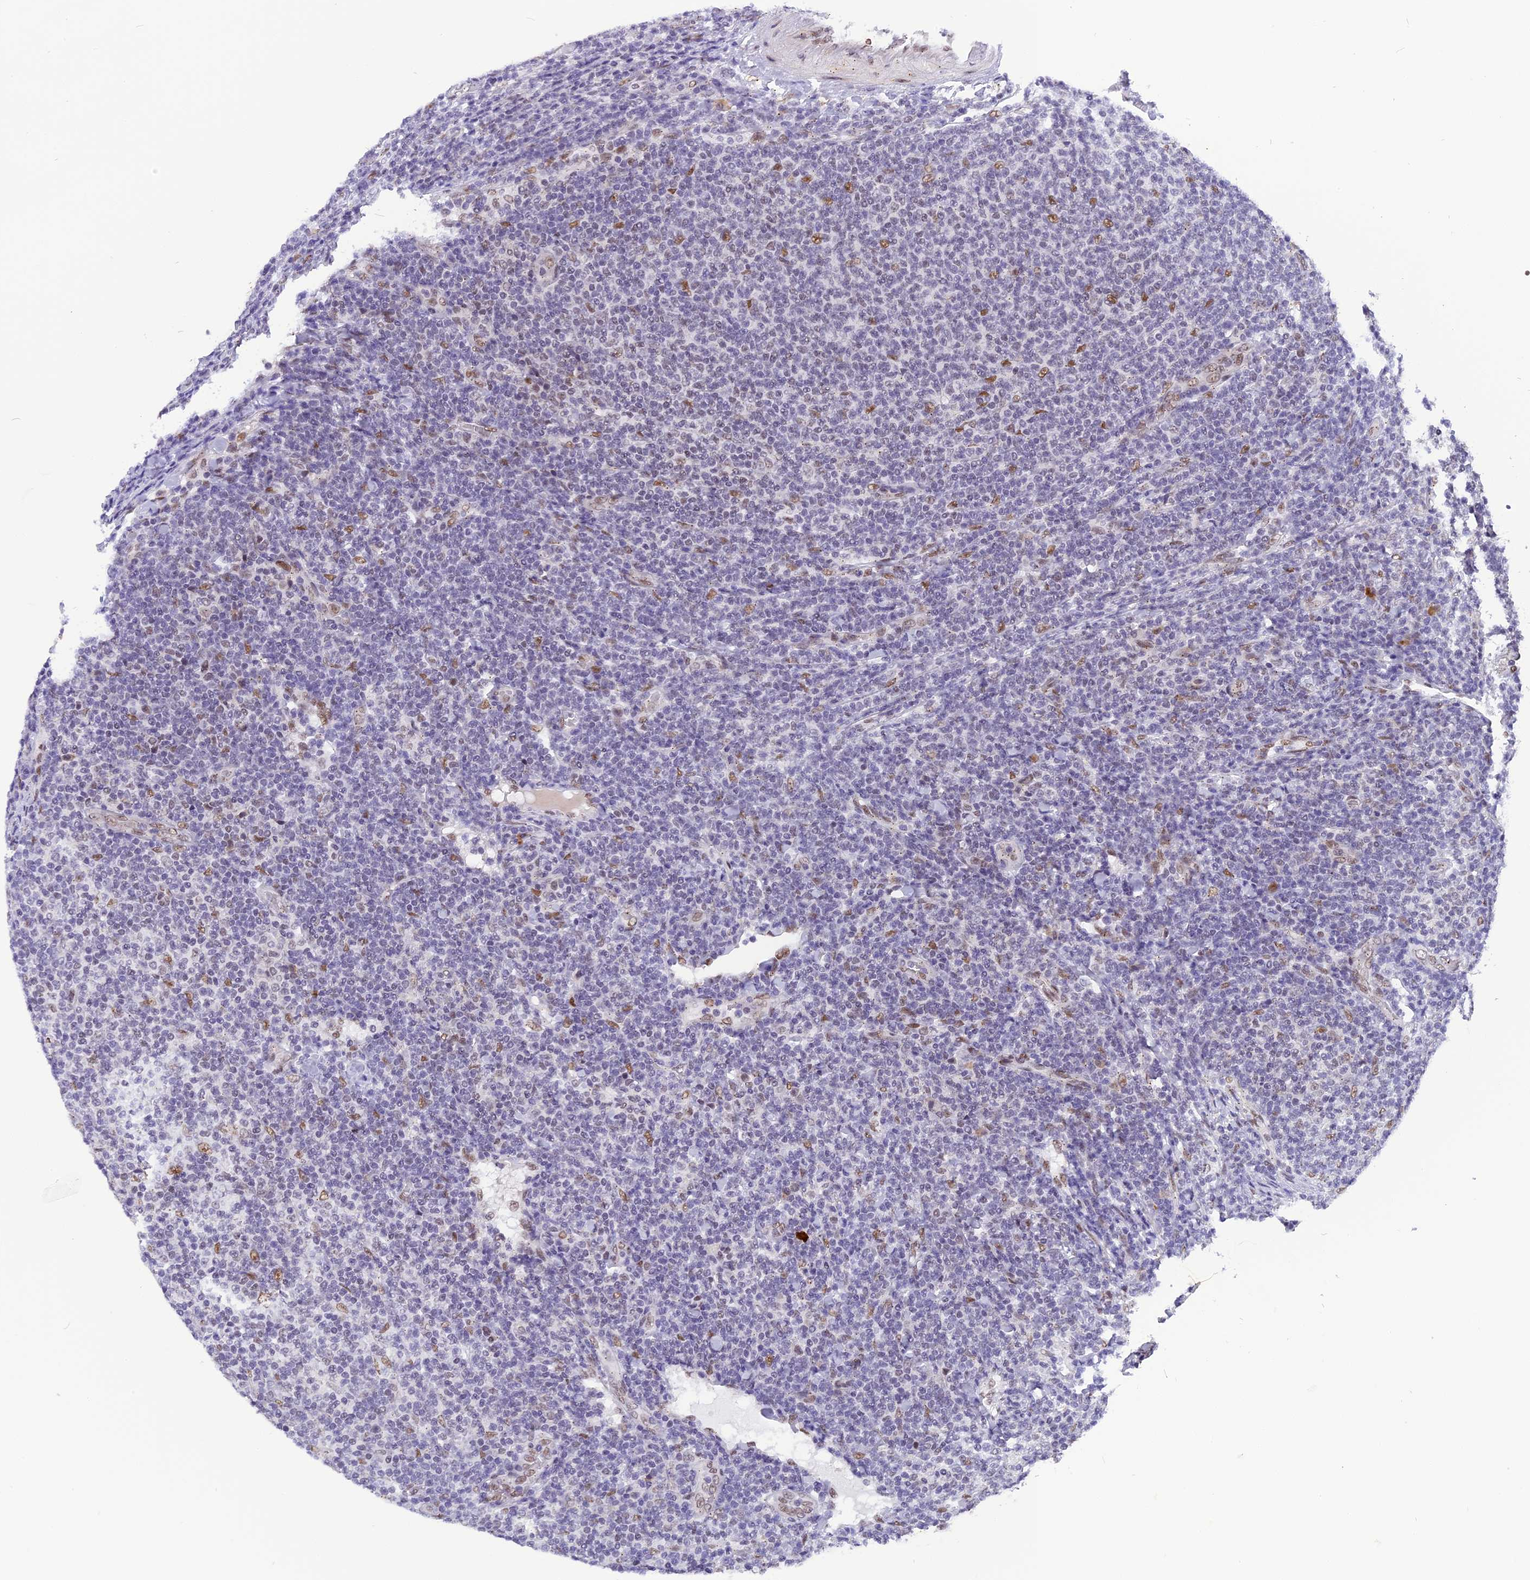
{"staining": {"intensity": "negative", "quantity": "none", "location": "none"}, "tissue": "lymphoma", "cell_type": "Tumor cells", "image_type": "cancer", "snomed": [{"axis": "morphology", "description": "Malignant lymphoma, non-Hodgkin's type, Low grade"}, {"axis": "topography", "description": "Lymph node"}], "caption": "The micrograph displays no staining of tumor cells in lymphoma.", "gene": "IRF2BP1", "patient": {"sex": "male", "age": 66}}